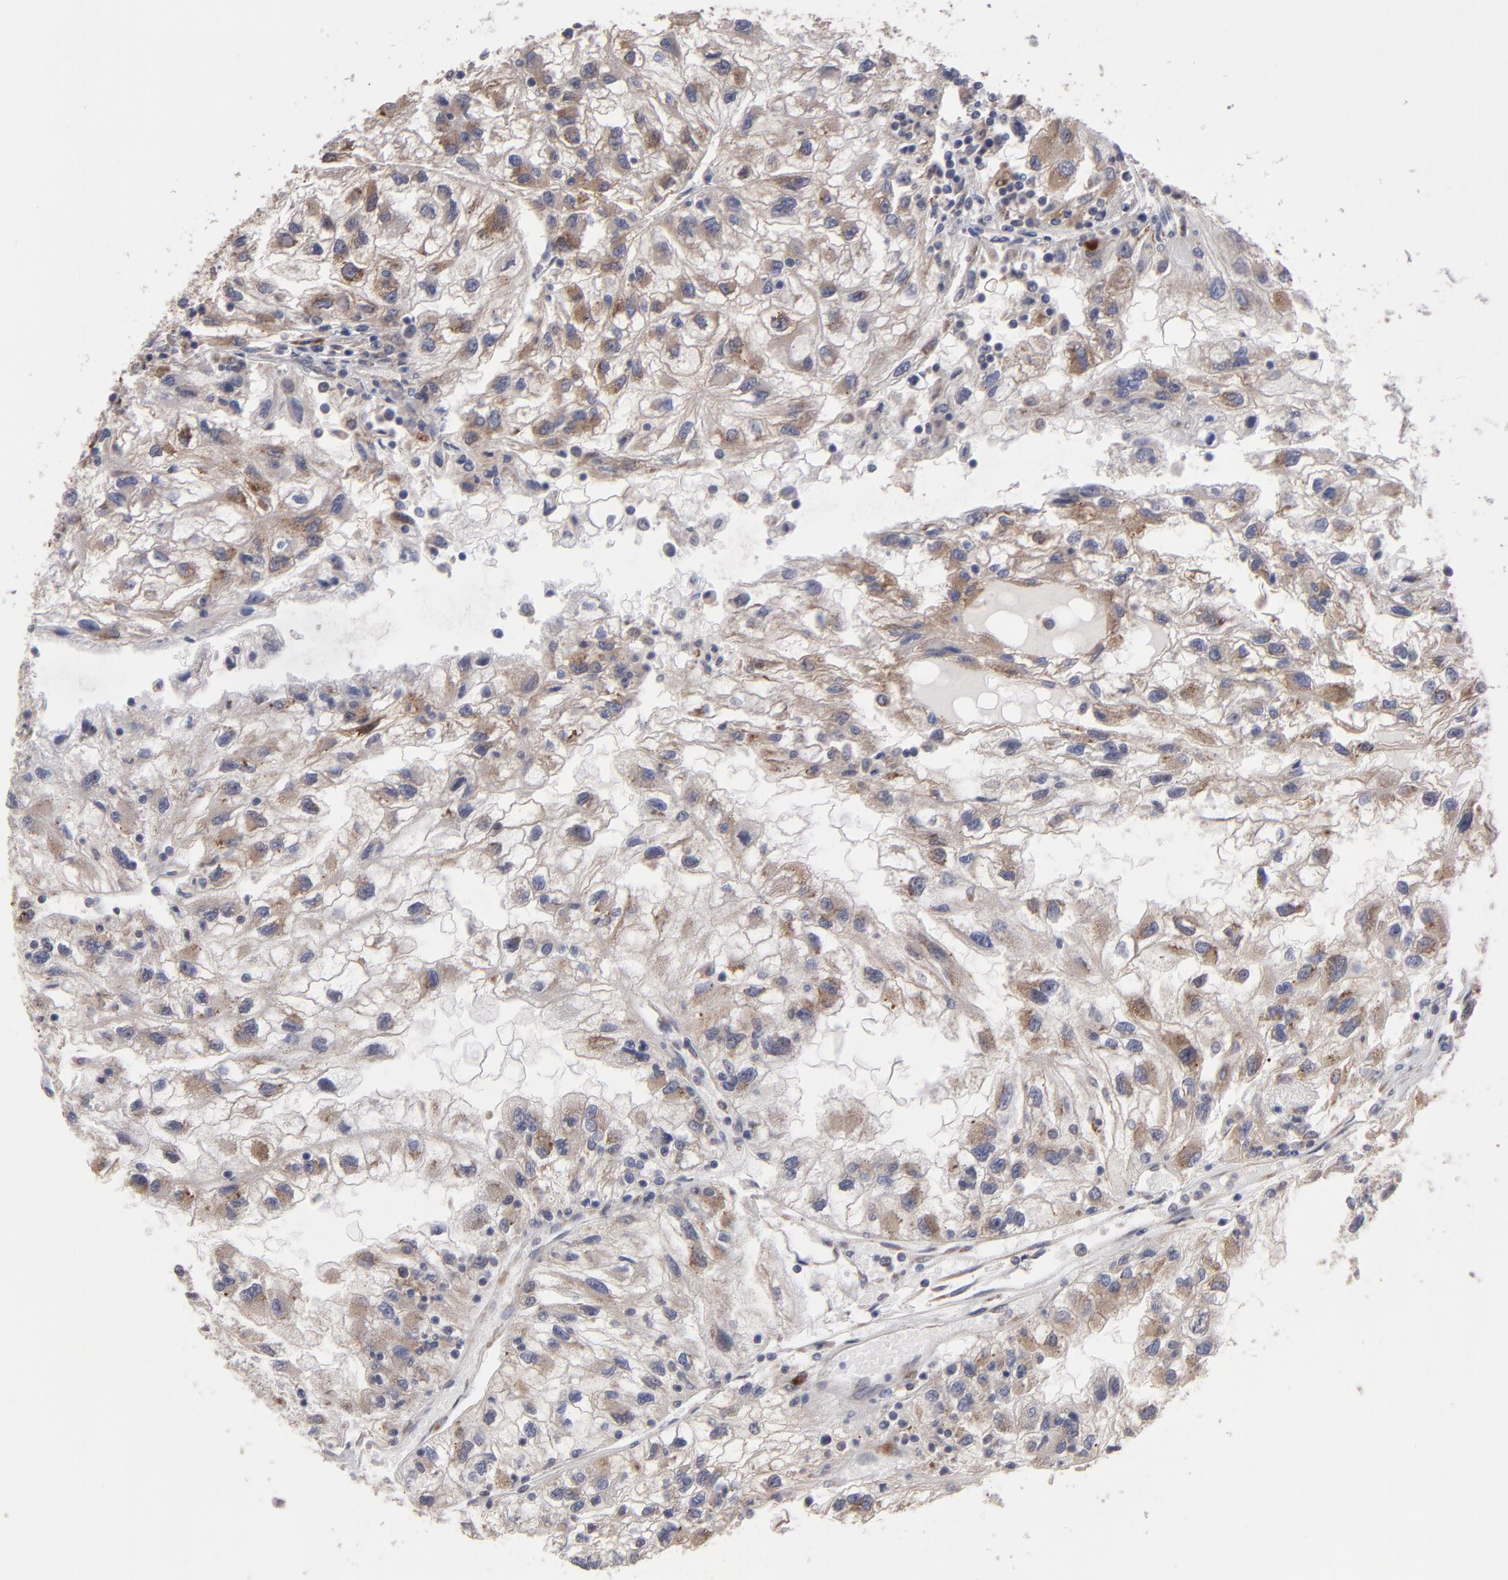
{"staining": {"intensity": "moderate", "quantity": "25%-75%", "location": "cytoplasmic/membranous"}, "tissue": "renal cancer", "cell_type": "Tumor cells", "image_type": "cancer", "snomed": [{"axis": "morphology", "description": "Normal tissue, NOS"}, {"axis": "morphology", "description": "Adenocarcinoma, NOS"}, {"axis": "topography", "description": "Kidney"}], "caption": "Immunohistochemical staining of human renal adenocarcinoma exhibits medium levels of moderate cytoplasmic/membranous protein expression in approximately 25%-75% of tumor cells. (DAB (3,3'-diaminobenzidine) IHC, brown staining for protein, blue staining for nuclei).", "gene": "SND1", "patient": {"sex": "male", "age": 71}}